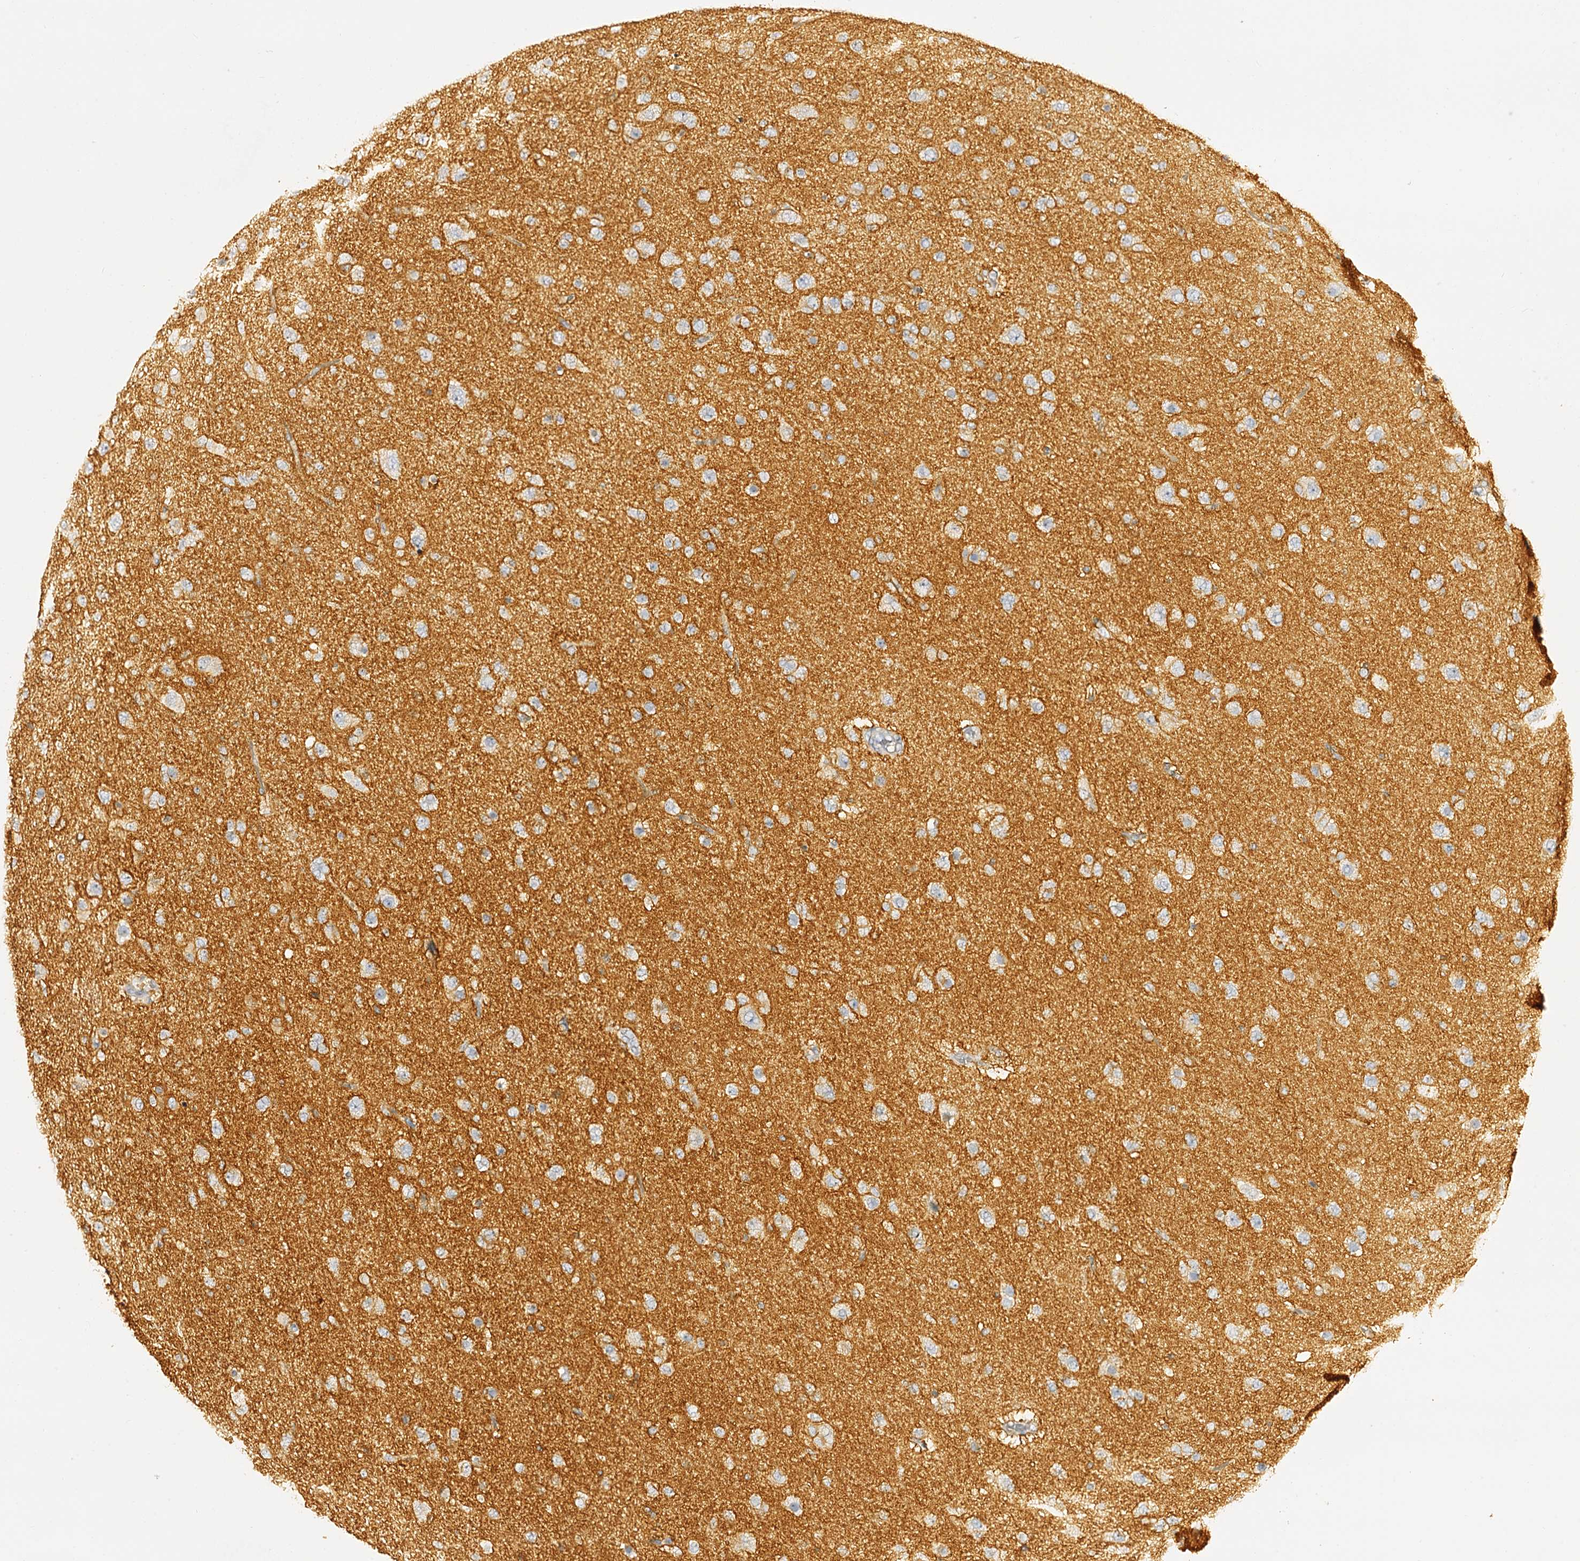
{"staining": {"intensity": "negative", "quantity": "none", "location": "none"}, "tissue": "glioma", "cell_type": "Tumor cells", "image_type": "cancer", "snomed": [{"axis": "morphology", "description": "Glioma, malignant, Low grade"}, {"axis": "topography", "description": "Brain"}], "caption": "Low-grade glioma (malignant) stained for a protein using immunohistochemistry (IHC) displays no staining tumor cells.", "gene": "SLC1A3", "patient": {"sex": "male", "age": 65}}